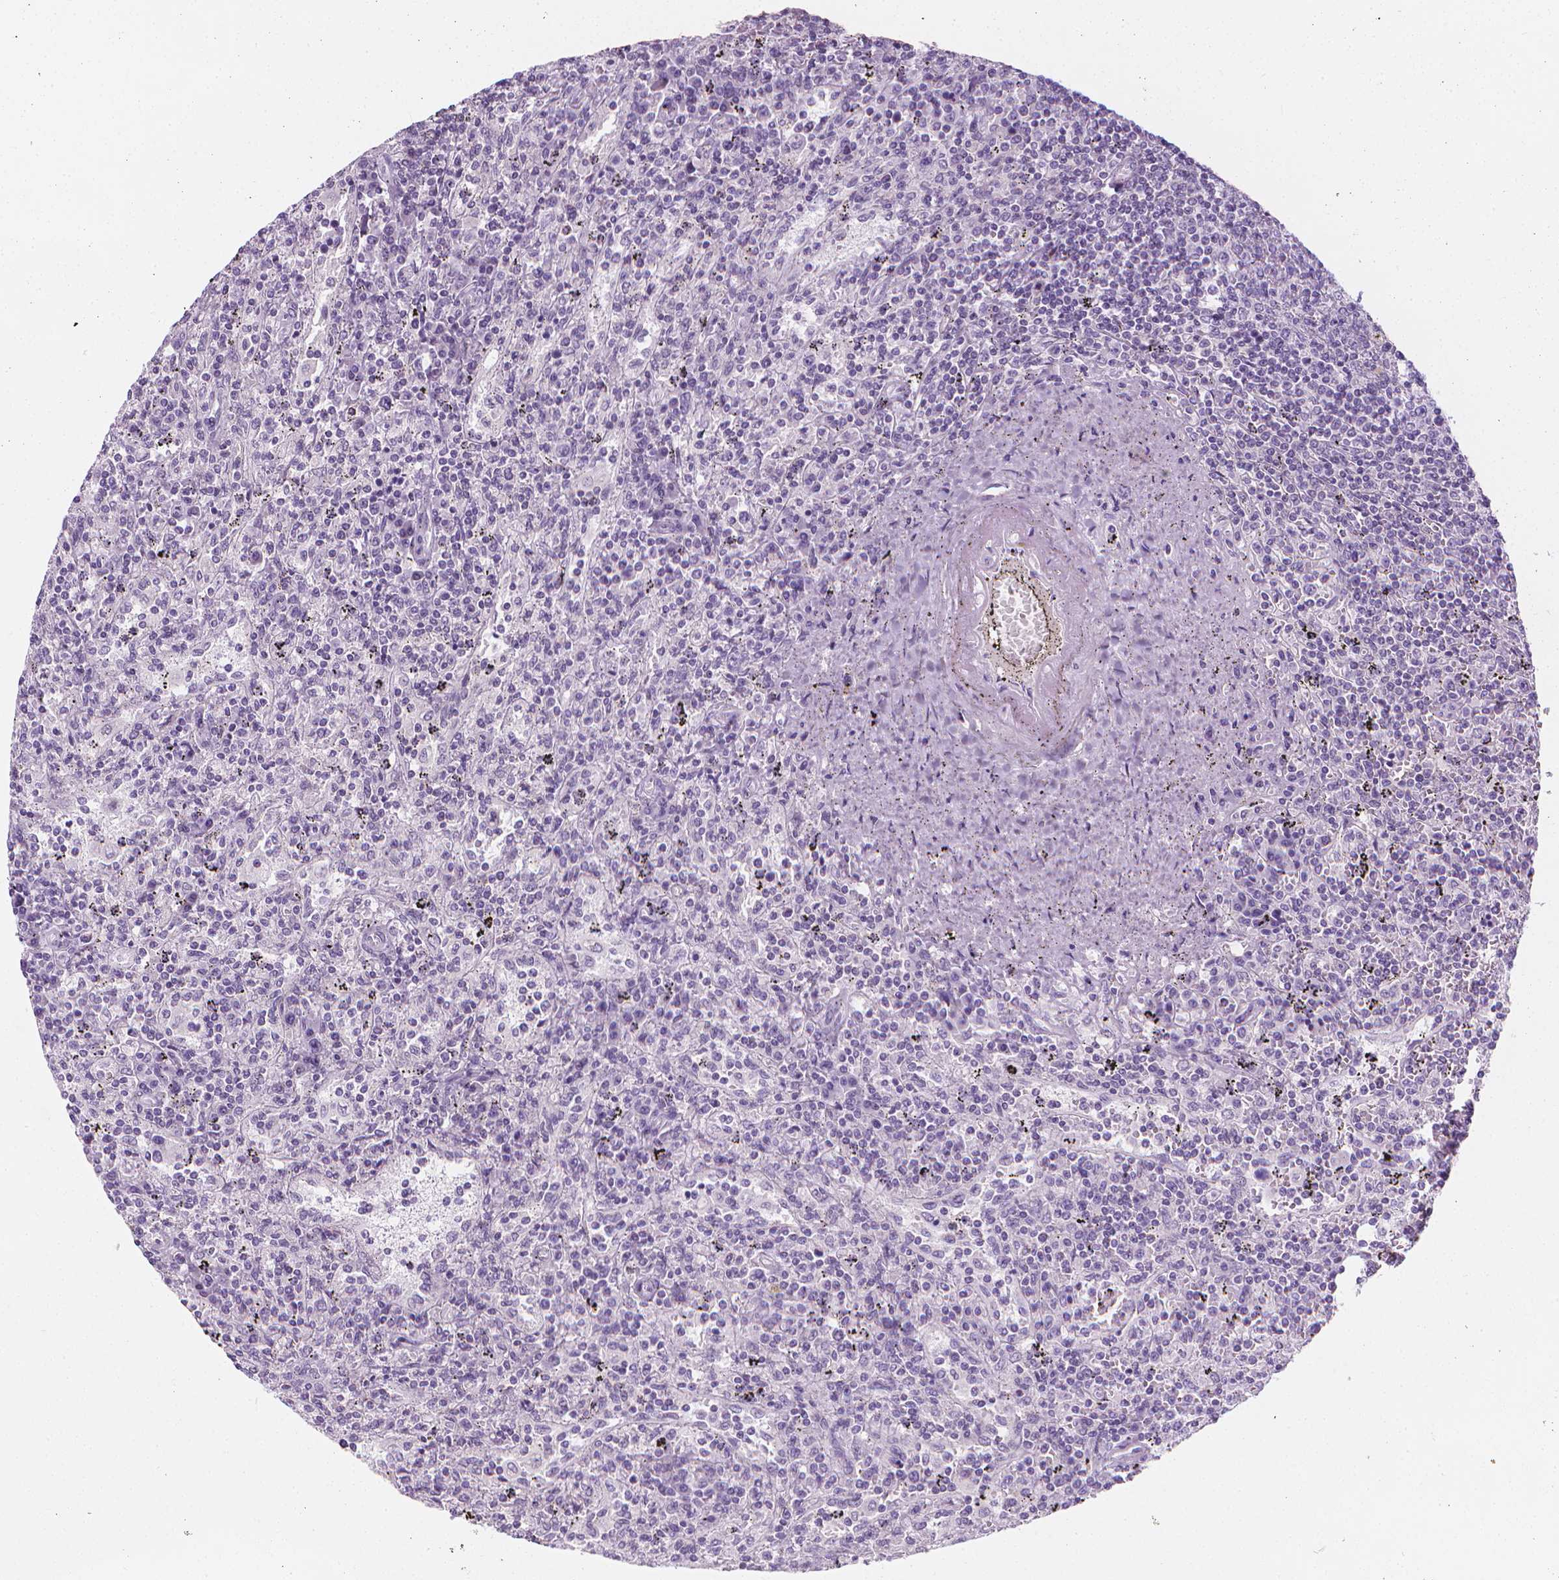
{"staining": {"intensity": "negative", "quantity": "none", "location": "none"}, "tissue": "lymphoma", "cell_type": "Tumor cells", "image_type": "cancer", "snomed": [{"axis": "morphology", "description": "Malignant lymphoma, non-Hodgkin's type, Low grade"}, {"axis": "topography", "description": "Spleen"}], "caption": "Immunohistochemistry of low-grade malignant lymphoma, non-Hodgkin's type shows no expression in tumor cells. Nuclei are stained in blue.", "gene": "DCAF8L1", "patient": {"sex": "male", "age": 62}}